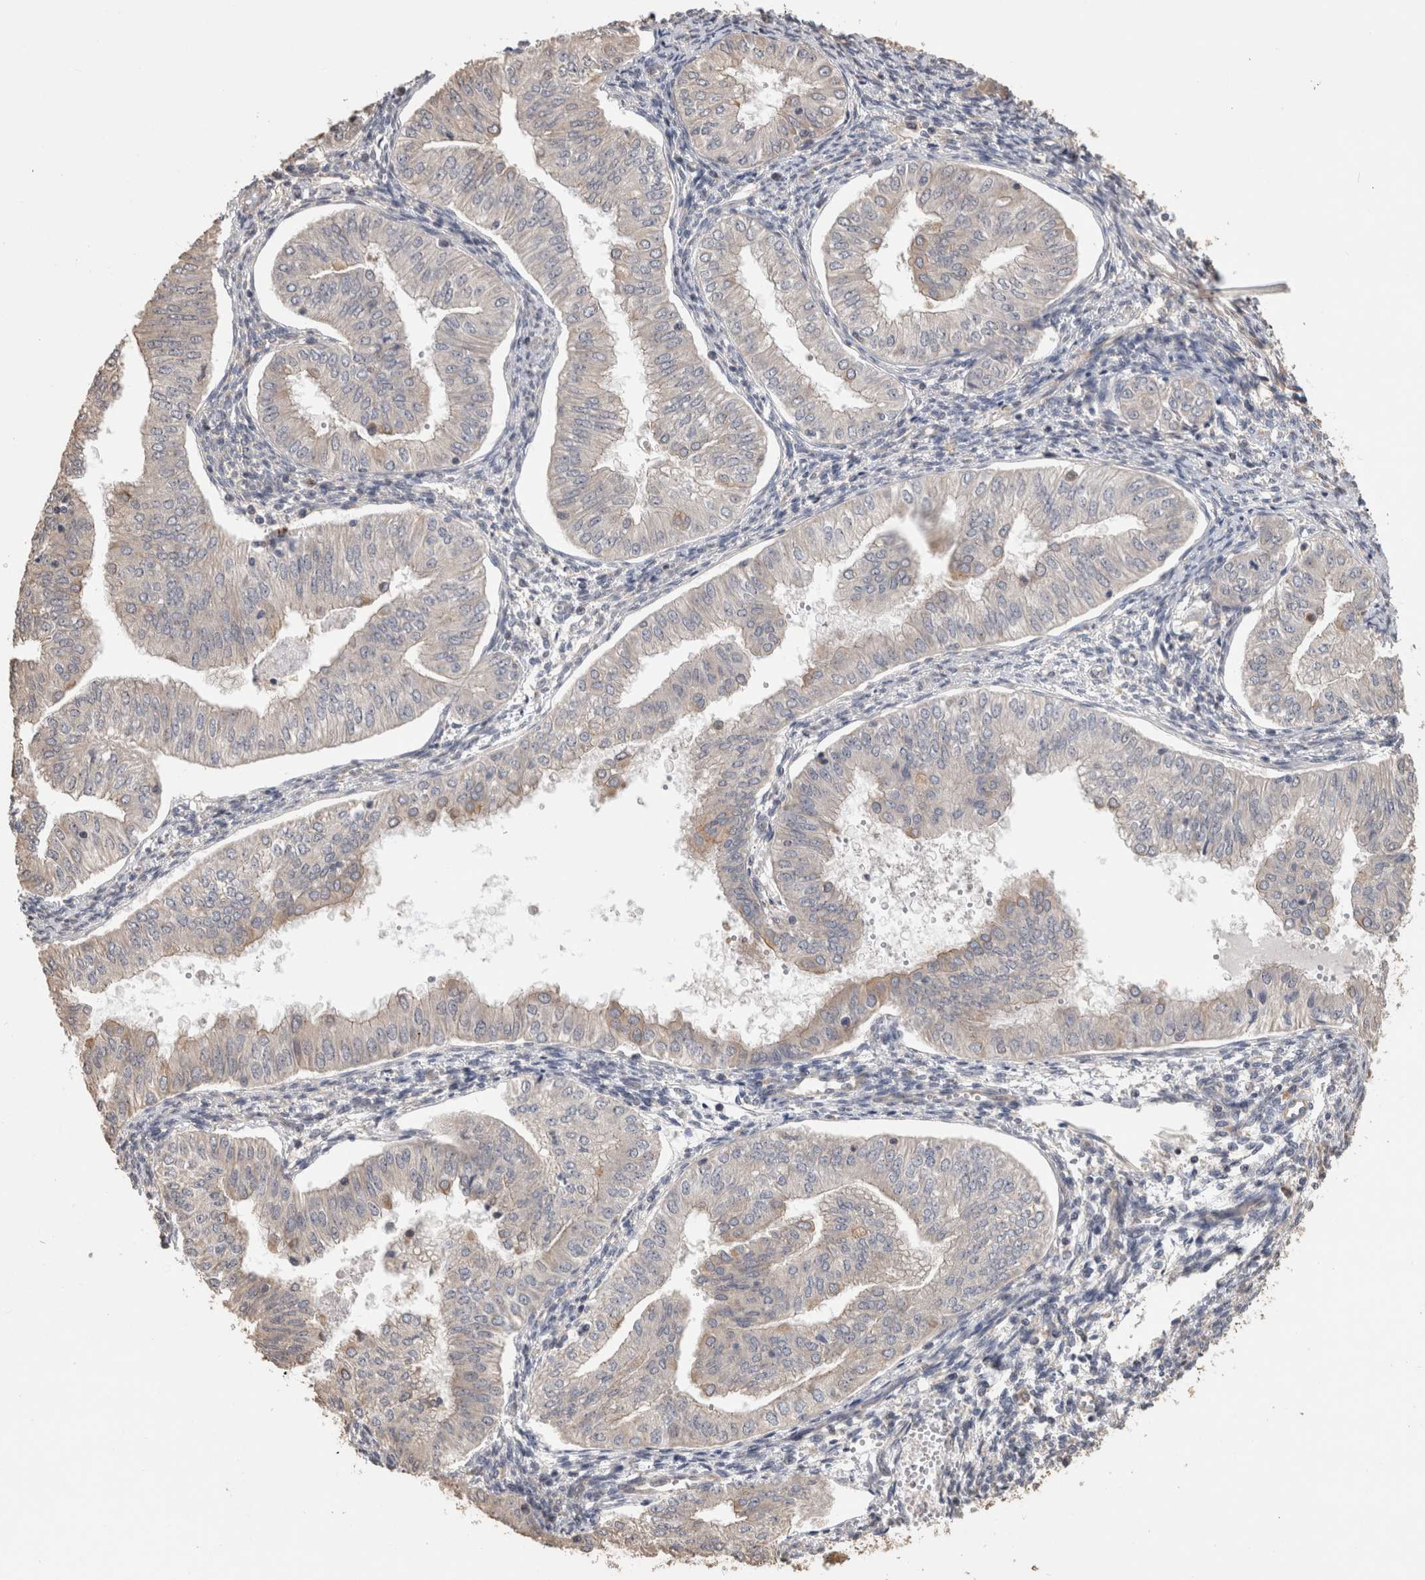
{"staining": {"intensity": "weak", "quantity": "<25%", "location": "cytoplasmic/membranous"}, "tissue": "endometrial cancer", "cell_type": "Tumor cells", "image_type": "cancer", "snomed": [{"axis": "morphology", "description": "Normal tissue, NOS"}, {"axis": "morphology", "description": "Adenocarcinoma, NOS"}, {"axis": "topography", "description": "Endometrium"}], "caption": "Photomicrograph shows no protein expression in tumor cells of endometrial cancer tissue.", "gene": "CLIP1", "patient": {"sex": "female", "age": 53}}